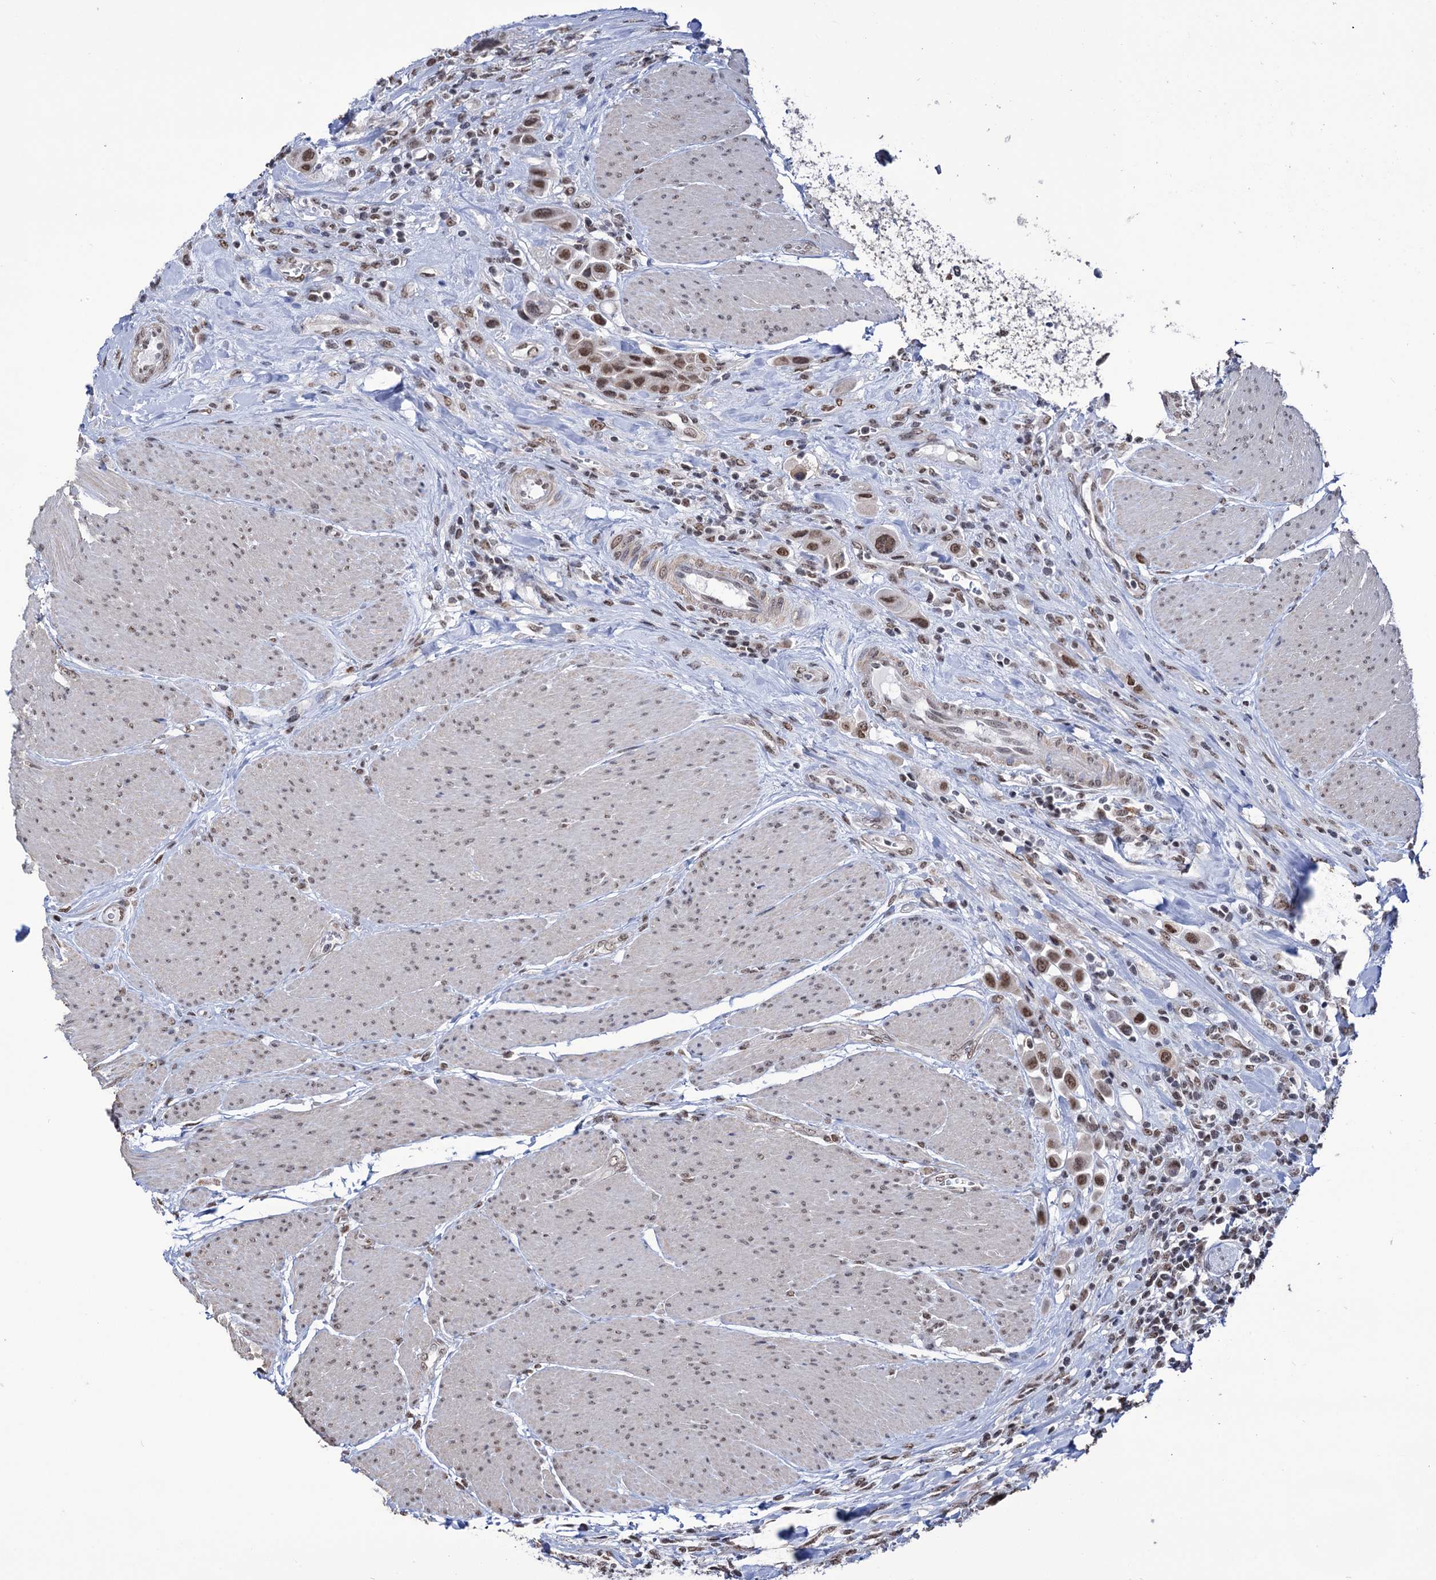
{"staining": {"intensity": "moderate", "quantity": ">75%", "location": "nuclear"}, "tissue": "urothelial cancer", "cell_type": "Tumor cells", "image_type": "cancer", "snomed": [{"axis": "morphology", "description": "Urothelial carcinoma, High grade"}, {"axis": "topography", "description": "Urinary bladder"}], "caption": "A medium amount of moderate nuclear staining is identified in approximately >75% of tumor cells in urothelial cancer tissue.", "gene": "ABHD10", "patient": {"sex": "male", "age": 50}}